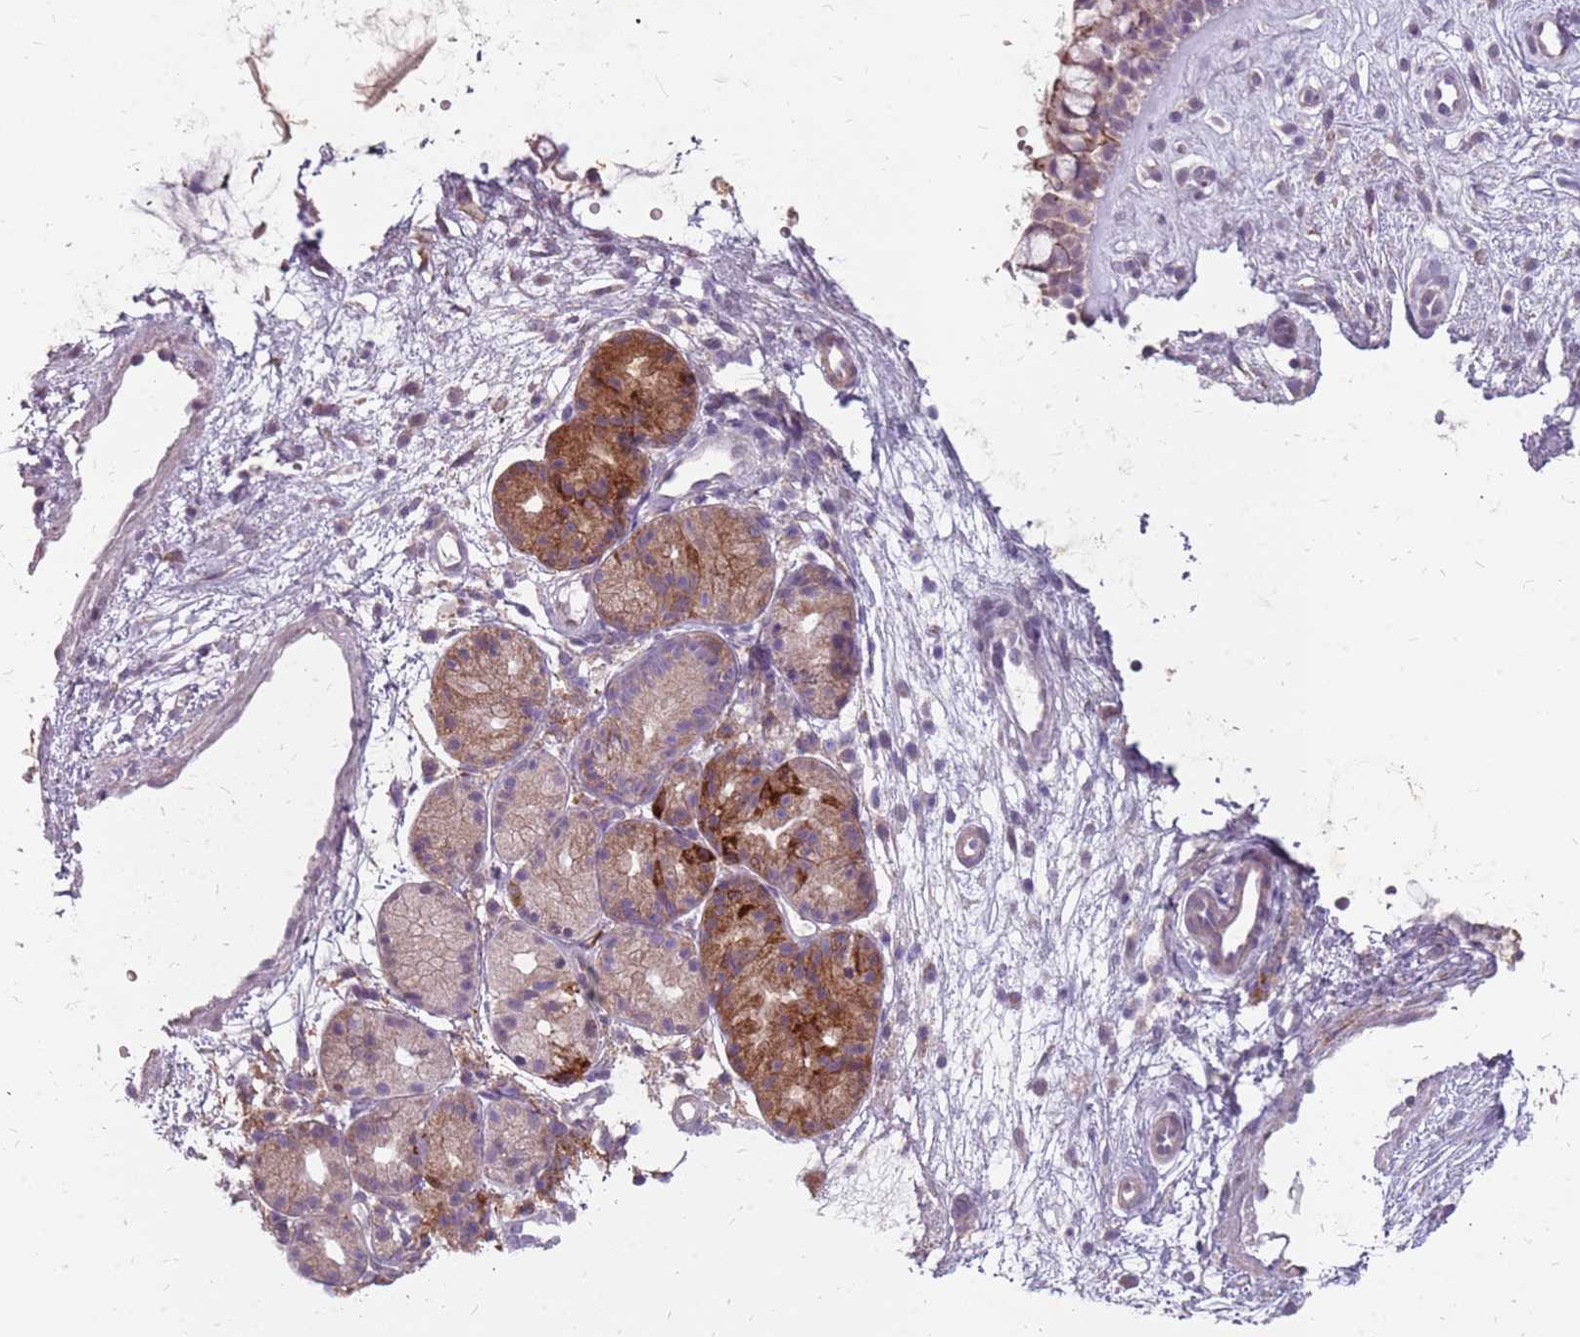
{"staining": {"intensity": "moderate", "quantity": "25%-75%", "location": "cytoplasmic/membranous"}, "tissue": "nasopharynx", "cell_type": "Respiratory epithelial cells", "image_type": "normal", "snomed": [{"axis": "morphology", "description": "Normal tissue, NOS"}, {"axis": "topography", "description": "Nasopharynx"}], "caption": "An image showing moderate cytoplasmic/membranous positivity in about 25%-75% of respiratory epithelial cells in benign nasopharynx, as visualized by brown immunohistochemical staining.", "gene": "NME4", "patient": {"sex": "male", "age": 32}}